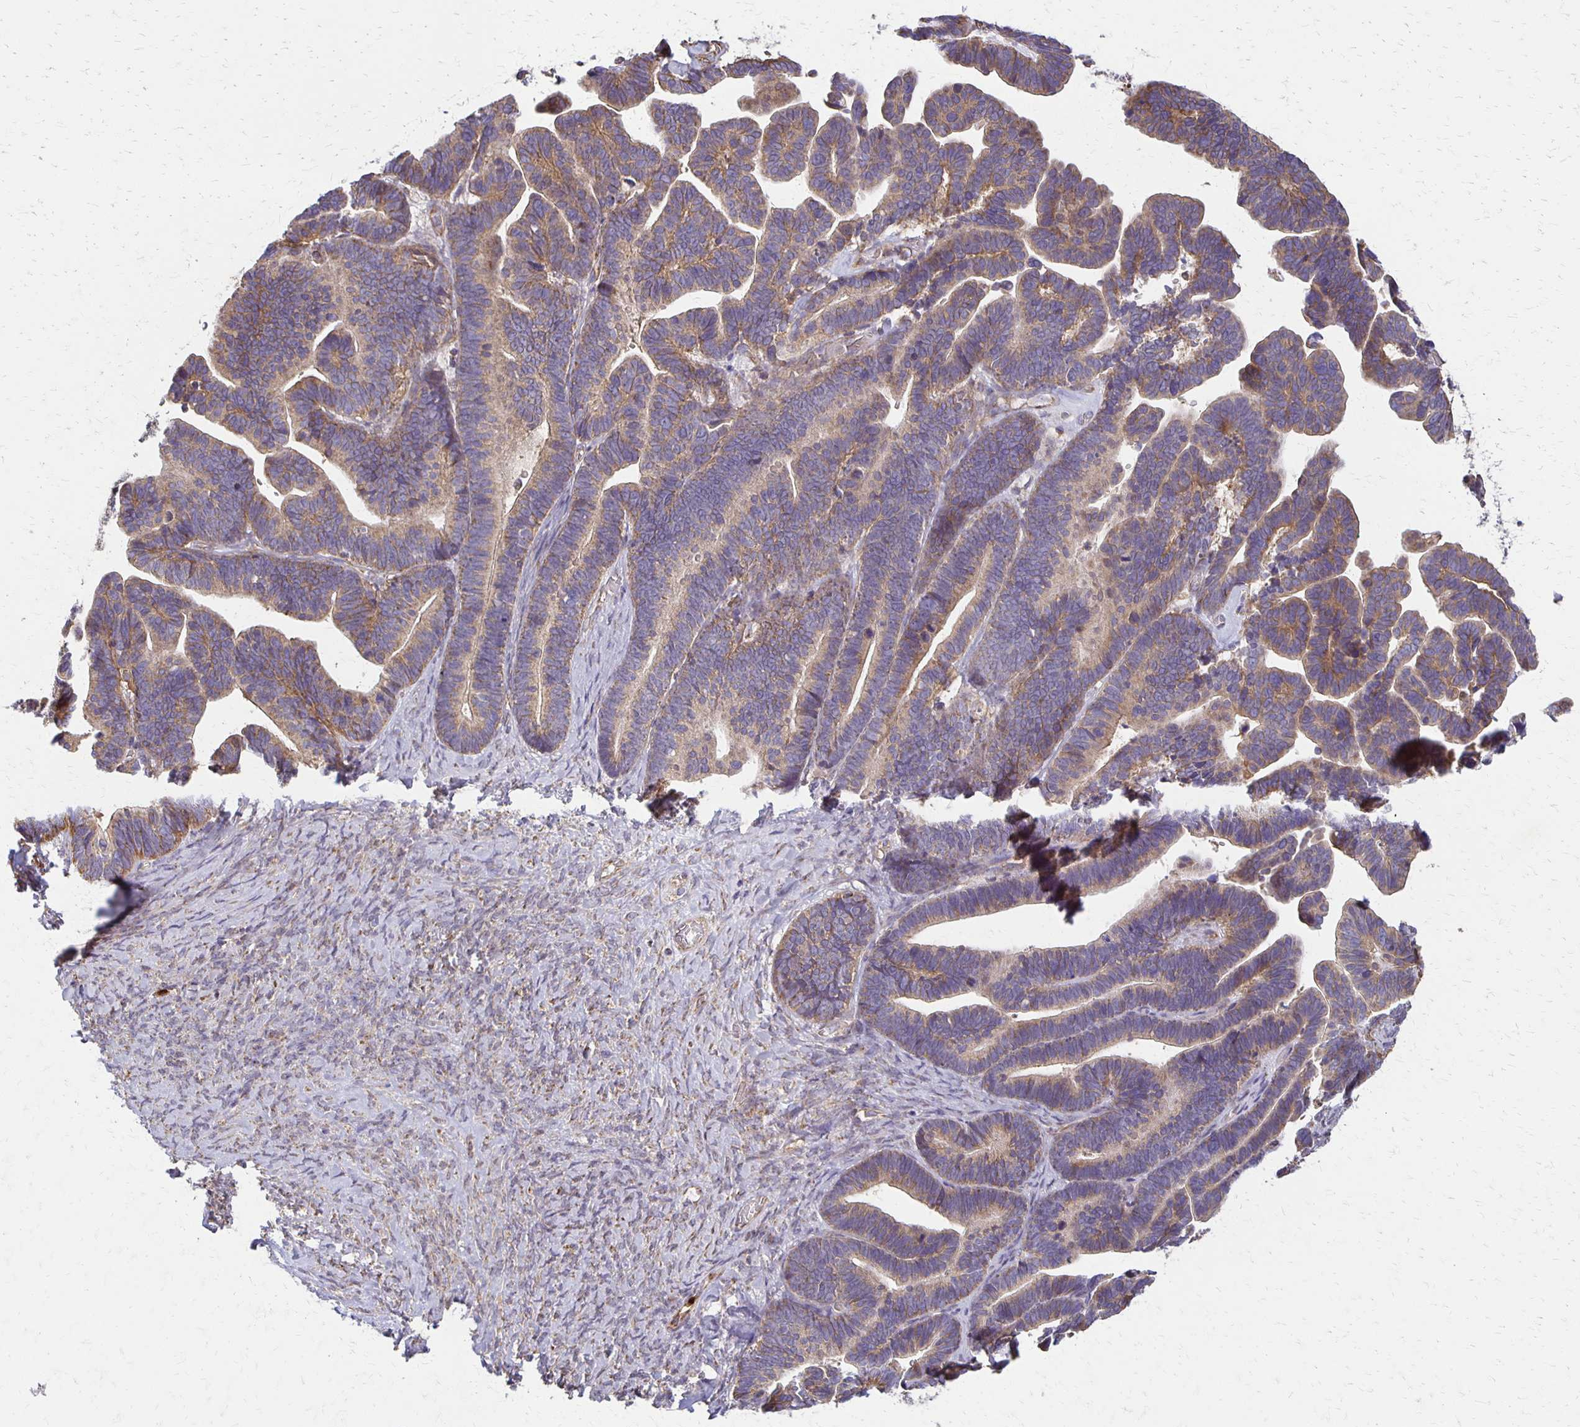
{"staining": {"intensity": "weak", "quantity": ">75%", "location": "cytoplasmic/membranous"}, "tissue": "ovarian cancer", "cell_type": "Tumor cells", "image_type": "cancer", "snomed": [{"axis": "morphology", "description": "Cystadenocarcinoma, serous, NOS"}, {"axis": "topography", "description": "Ovary"}], "caption": "Weak cytoplasmic/membranous protein positivity is appreciated in about >75% of tumor cells in serous cystadenocarcinoma (ovarian). (DAB (3,3'-diaminobenzidine) = brown stain, brightfield microscopy at high magnification).", "gene": "EIF4EBP2", "patient": {"sex": "female", "age": 56}}